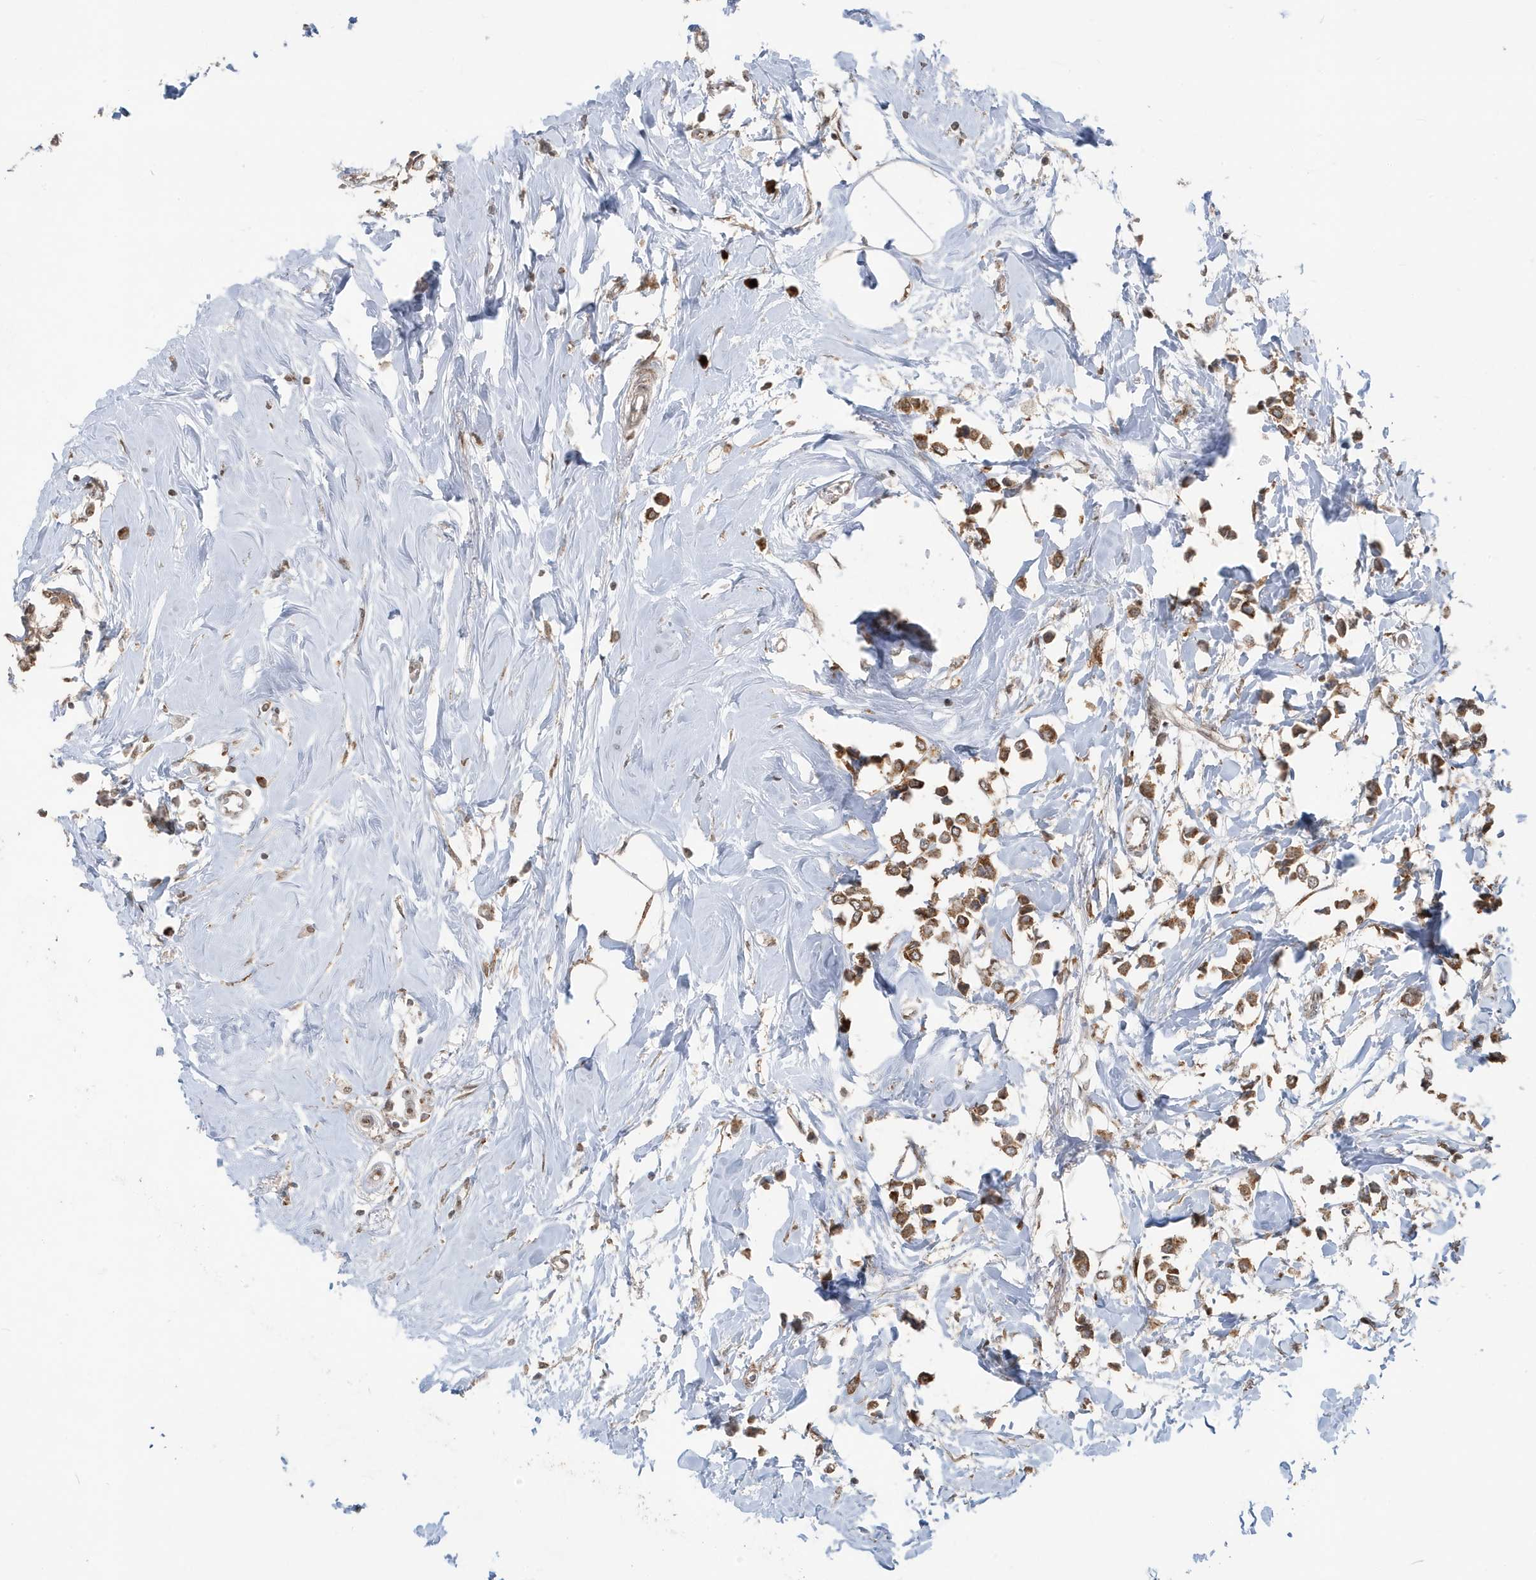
{"staining": {"intensity": "moderate", "quantity": ">75%", "location": "cytoplasmic/membranous"}, "tissue": "breast cancer", "cell_type": "Tumor cells", "image_type": "cancer", "snomed": [{"axis": "morphology", "description": "Lobular carcinoma"}, {"axis": "topography", "description": "Breast"}], "caption": "A high-resolution photomicrograph shows IHC staining of lobular carcinoma (breast), which reveals moderate cytoplasmic/membranous expression in about >75% of tumor cells.", "gene": "RER1", "patient": {"sex": "female", "age": 51}}